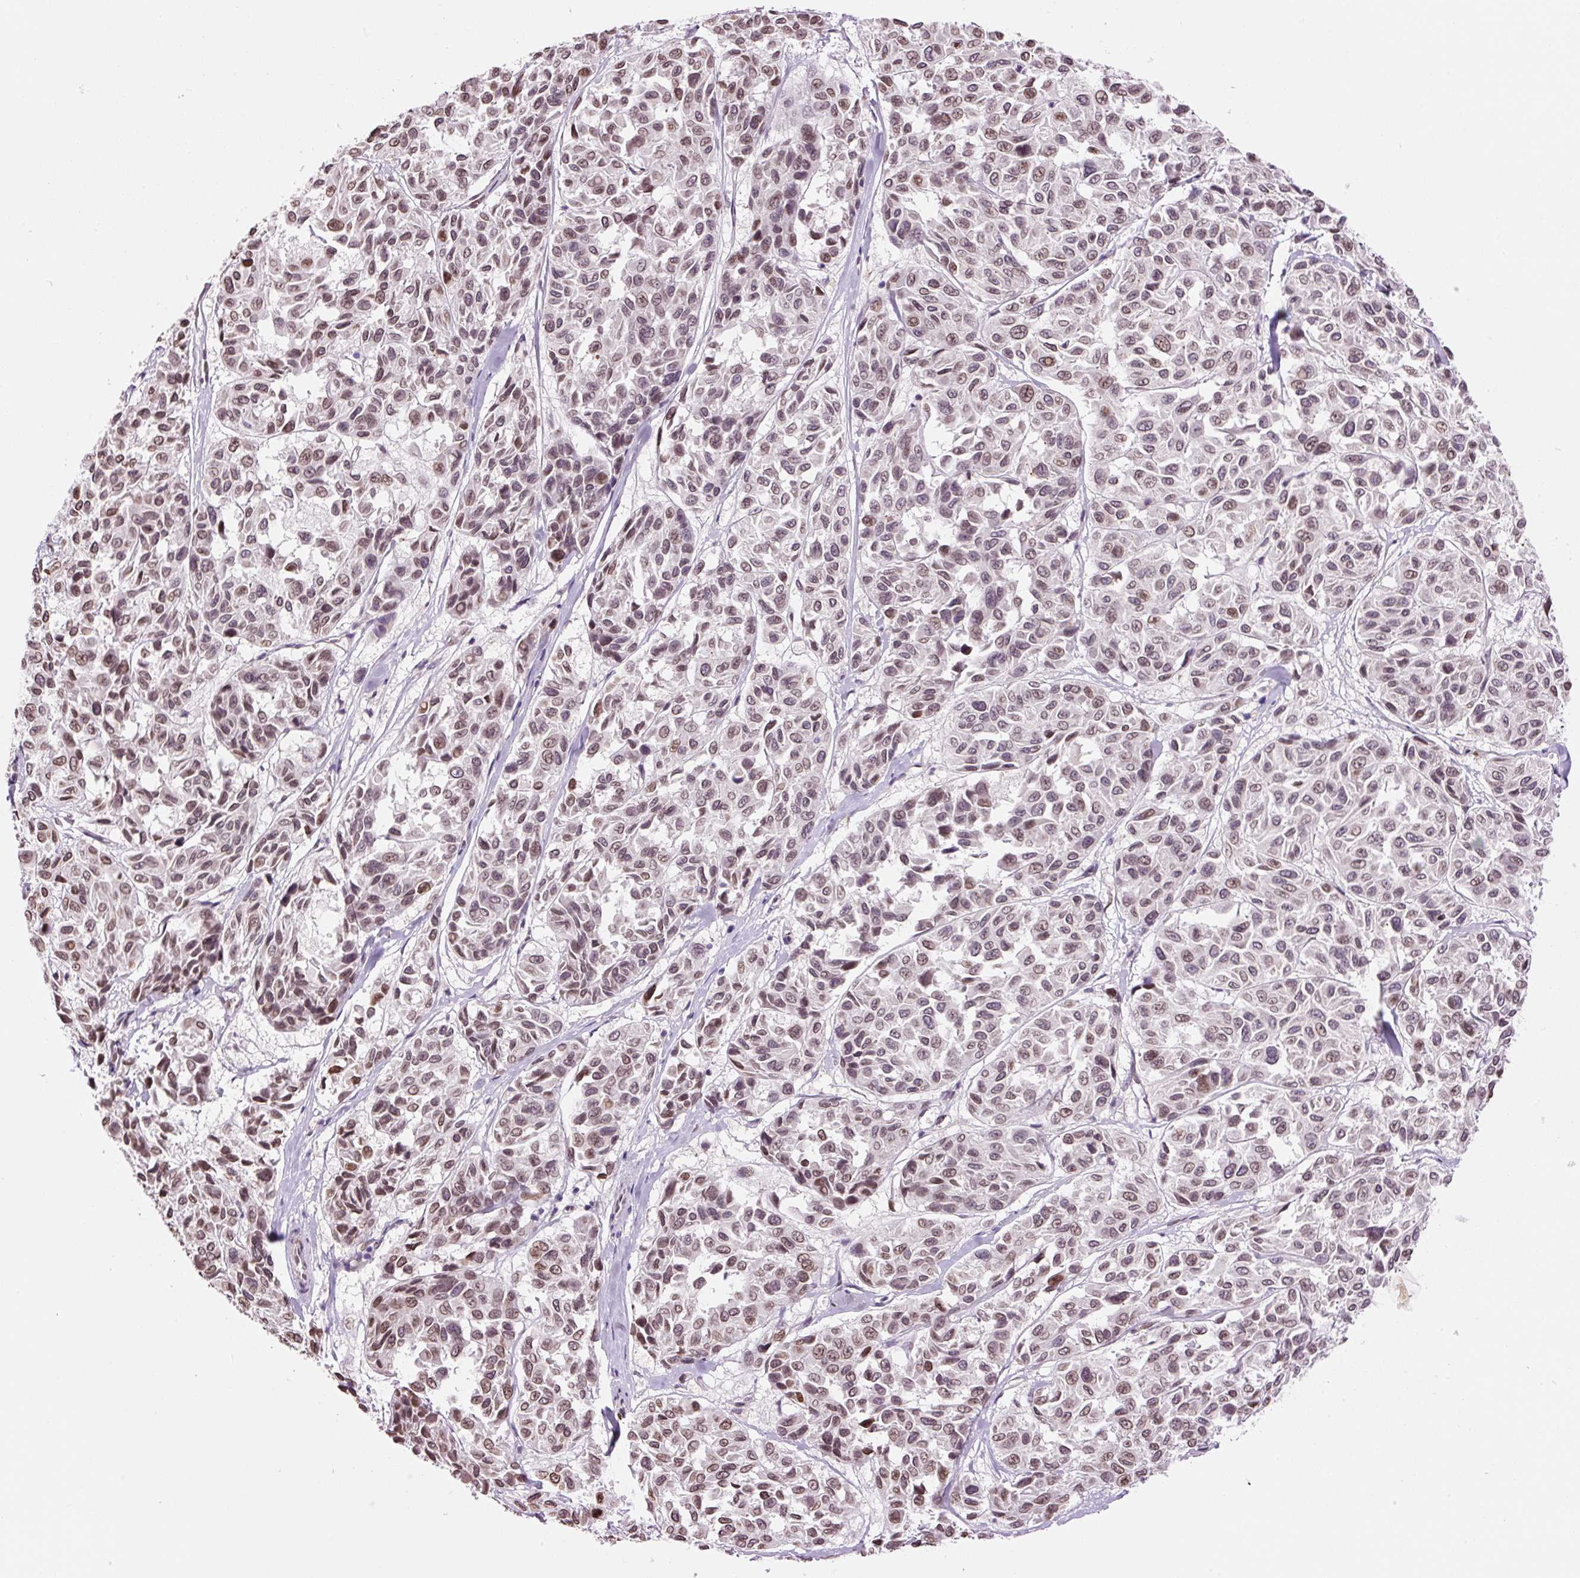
{"staining": {"intensity": "moderate", "quantity": ">75%", "location": "cytoplasmic/membranous,nuclear"}, "tissue": "melanoma", "cell_type": "Tumor cells", "image_type": "cancer", "snomed": [{"axis": "morphology", "description": "Malignant melanoma, NOS"}, {"axis": "topography", "description": "Skin"}], "caption": "Tumor cells show medium levels of moderate cytoplasmic/membranous and nuclear staining in about >75% of cells in human melanoma. (DAB (3,3'-diaminobenzidine) IHC, brown staining for protein, blue staining for nuclei).", "gene": "ZNF224", "patient": {"sex": "female", "age": 66}}